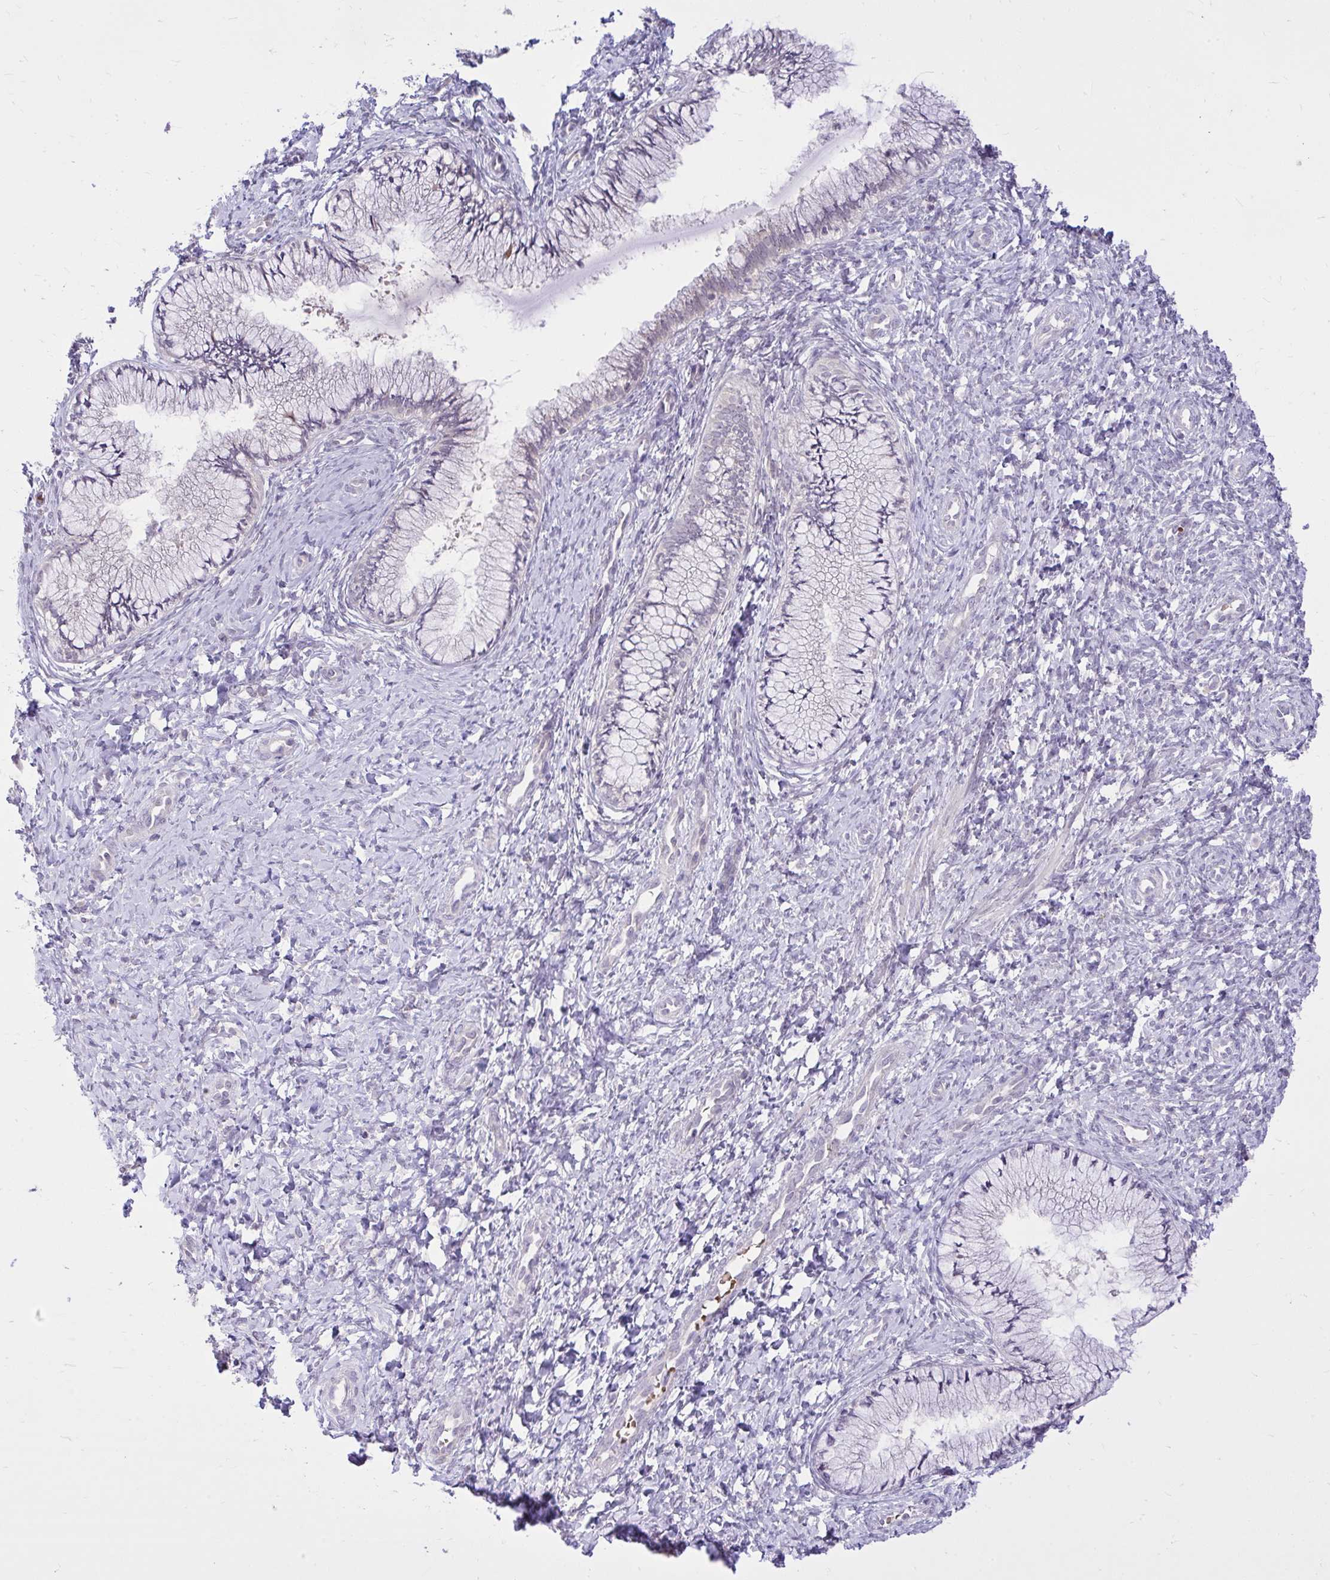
{"staining": {"intensity": "negative", "quantity": "none", "location": "none"}, "tissue": "cervix", "cell_type": "Glandular cells", "image_type": "normal", "snomed": [{"axis": "morphology", "description": "Normal tissue, NOS"}, {"axis": "topography", "description": "Cervix"}], "caption": "High power microscopy micrograph of an immunohistochemistry image of normal cervix, revealing no significant staining in glandular cells.", "gene": "DPY19L1", "patient": {"sex": "female", "age": 37}}